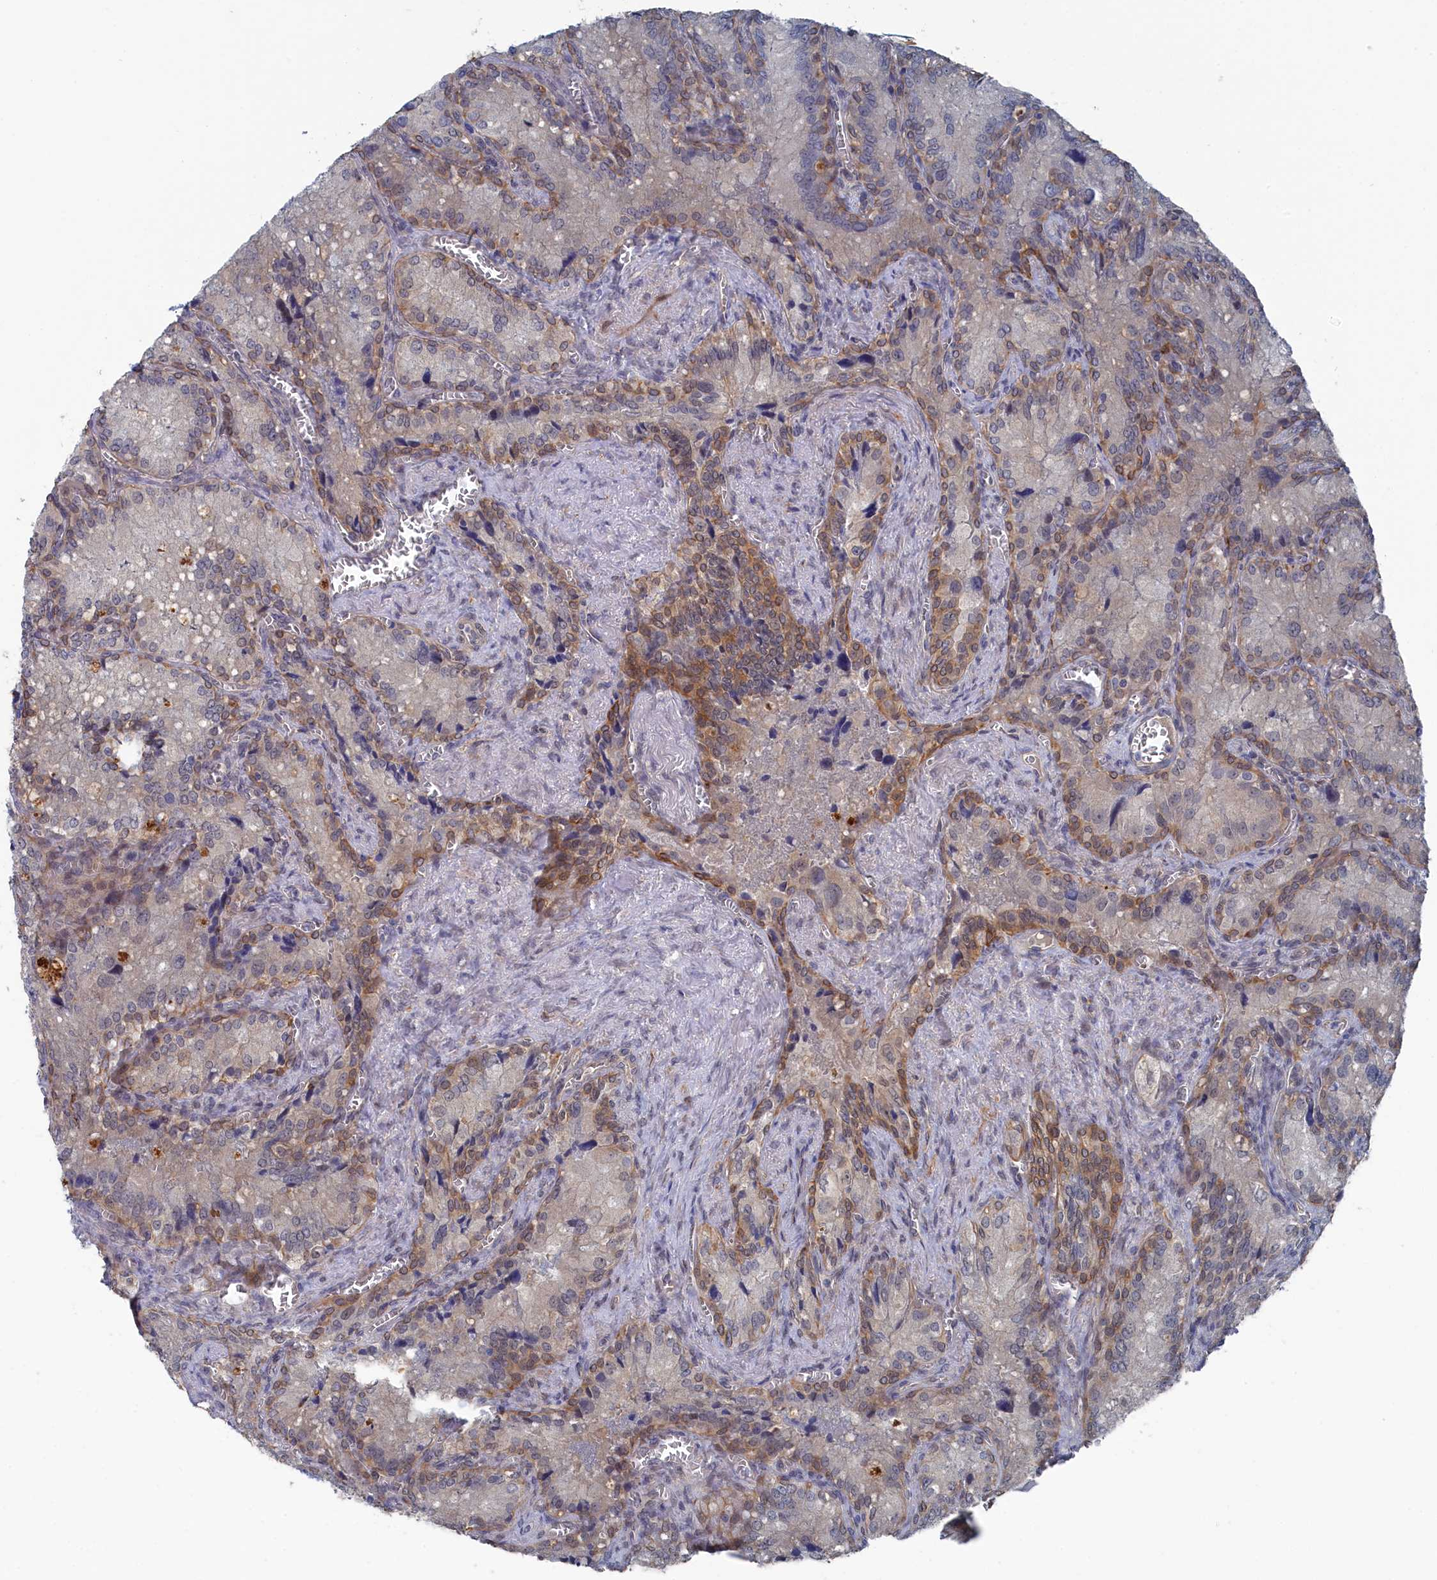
{"staining": {"intensity": "moderate", "quantity": "<25%", "location": "cytoplasmic/membranous"}, "tissue": "seminal vesicle", "cell_type": "Glandular cells", "image_type": "normal", "snomed": [{"axis": "morphology", "description": "Normal tissue, NOS"}, {"axis": "topography", "description": "Seminal veicle"}], "caption": "A high-resolution micrograph shows IHC staining of unremarkable seminal vesicle, which reveals moderate cytoplasmic/membranous staining in about <25% of glandular cells. Immunohistochemistry (ihc) stains the protein of interest in brown and the nuclei are stained blue.", "gene": "IRGQ", "patient": {"sex": "male", "age": 62}}